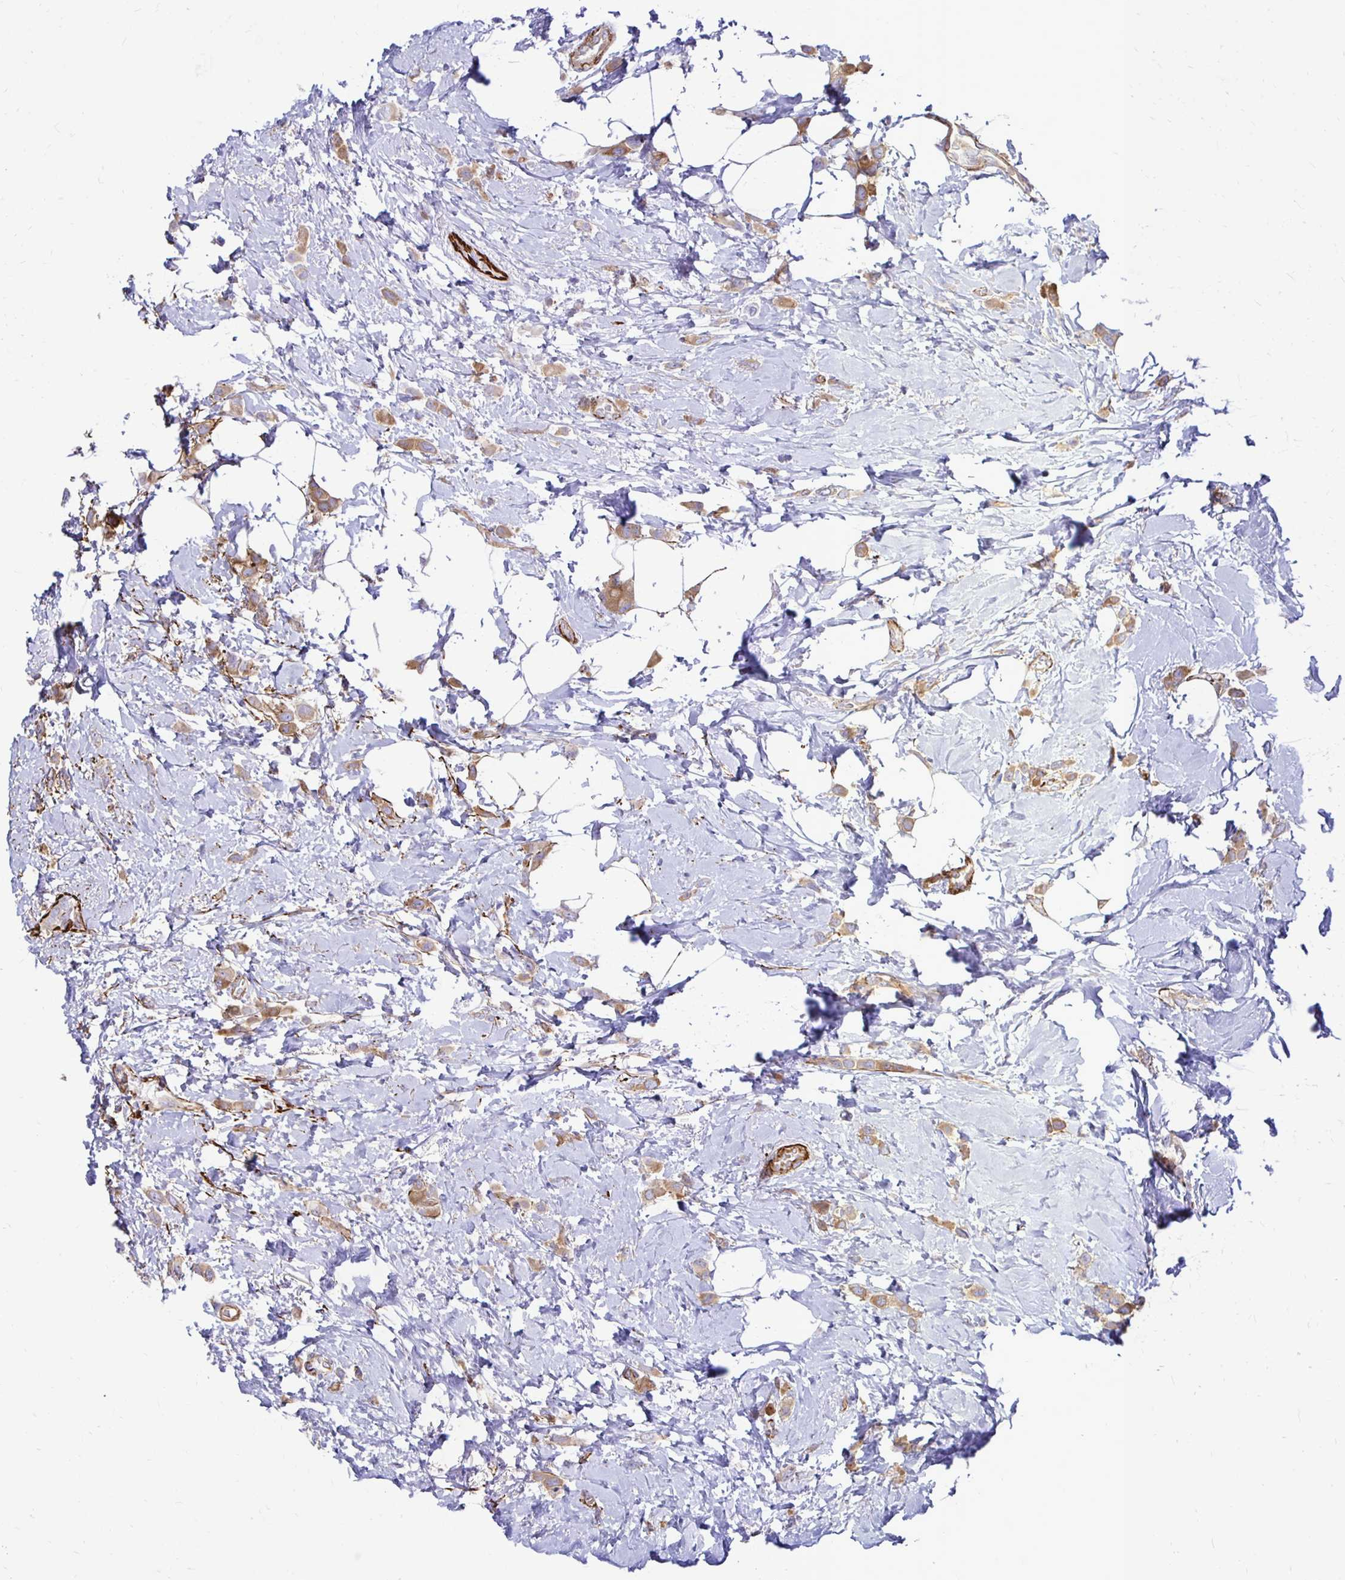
{"staining": {"intensity": "moderate", "quantity": ">75%", "location": "cytoplasmic/membranous"}, "tissue": "breast cancer", "cell_type": "Tumor cells", "image_type": "cancer", "snomed": [{"axis": "morphology", "description": "Lobular carcinoma"}, {"axis": "topography", "description": "Breast"}], "caption": "Lobular carcinoma (breast) stained with immunohistochemistry exhibits moderate cytoplasmic/membranous staining in approximately >75% of tumor cells.", "gene": "CTPS1", "patient": {"sex": "female", "age": 66}}